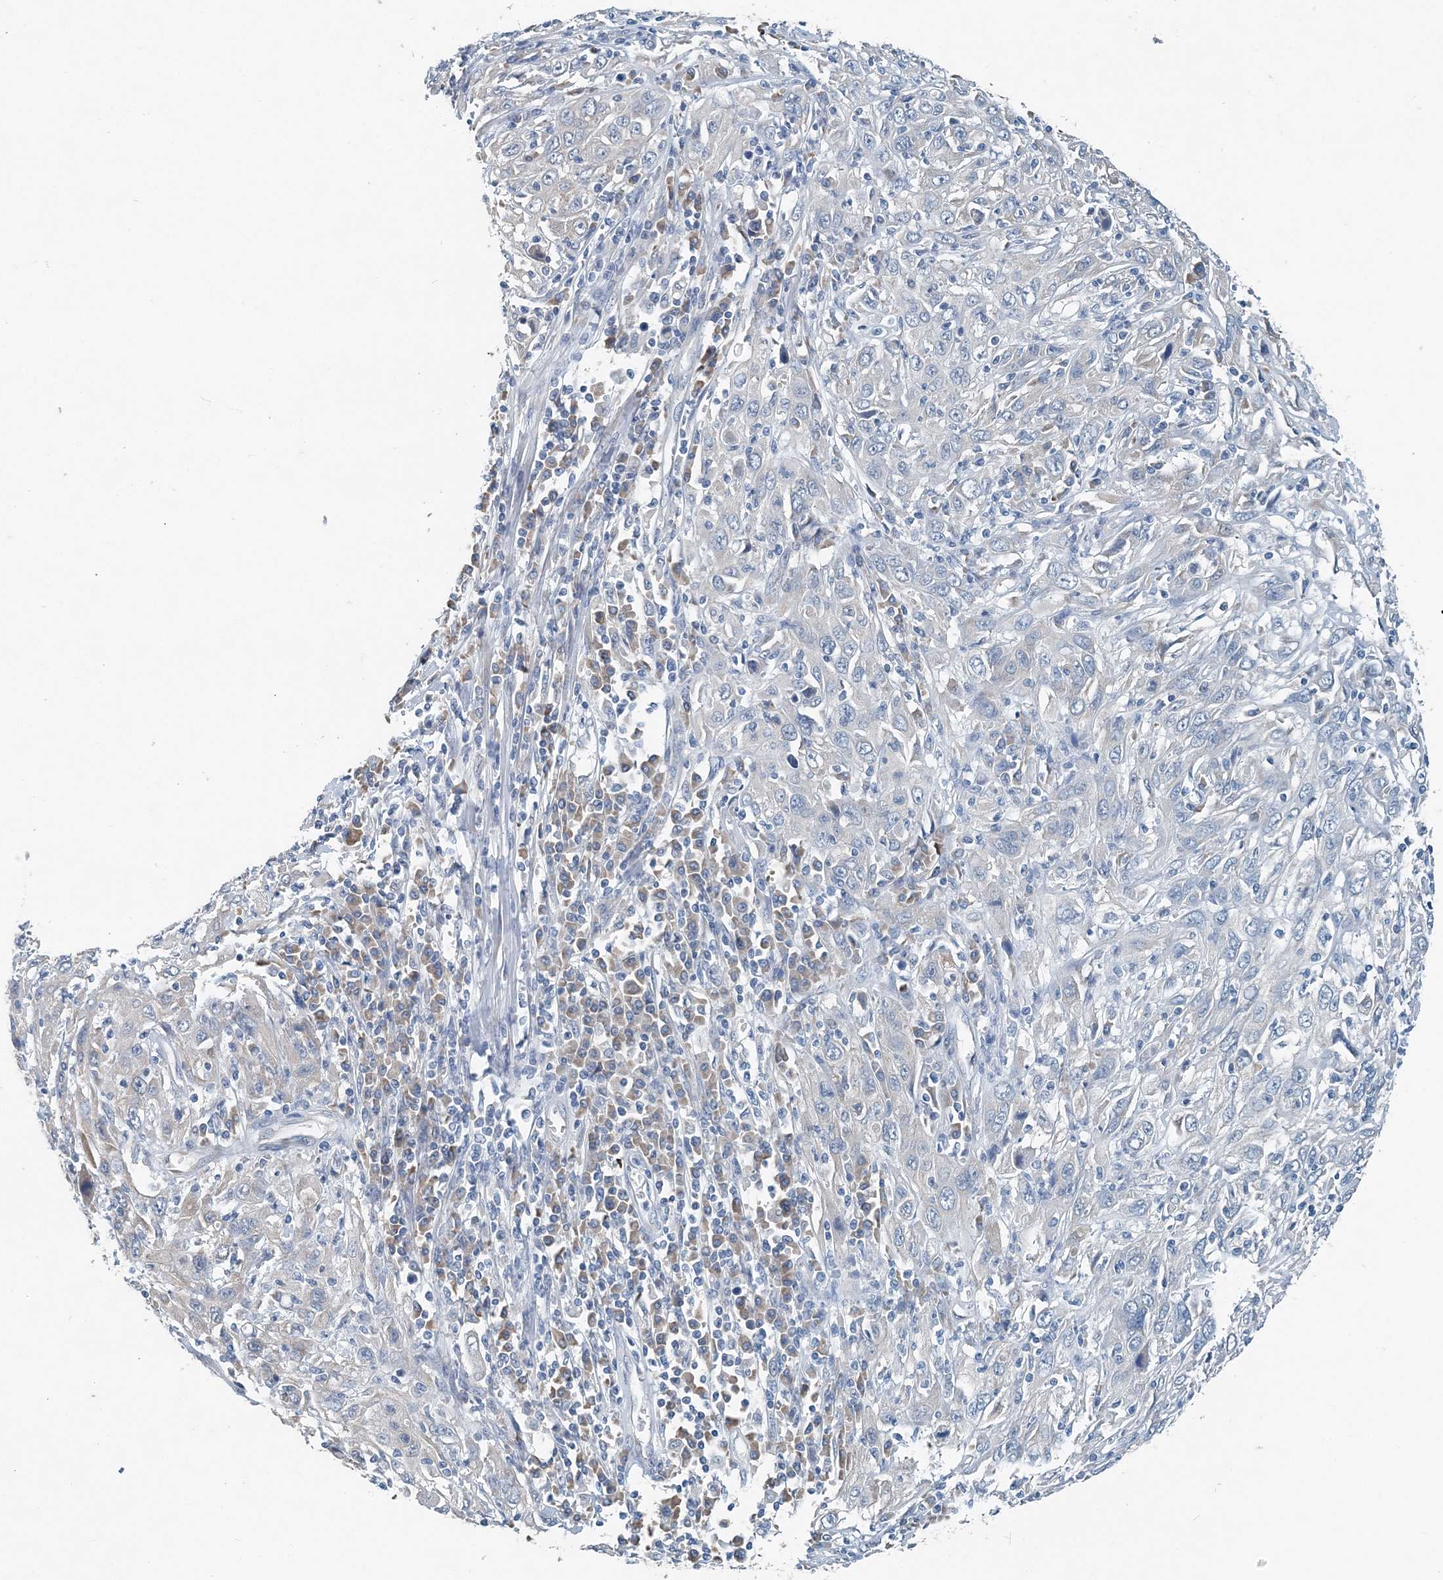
{"staining": {"intensity": "negative", "quantity": "none", "location": "none"}, "tissue": "cervical cancer", "cell_type": "Tumor cells", "image_type": "cancer", "snomed": [{"axis": "morphology", "description": "Squamous cell carcinoma, NOS"}, {"axis": "topography", "description": "Cervix"}], "caption": "IHC histopathology image of neoplastic tissue: cervical cancer (squamous cell carcinoma) stained with DAB displays no significant protein staining in tumor cells. (DAB IHC with hematoxylin counter stain).", "gene": "EEF1A2", "patient": {"sex": "female", "age": 46}}